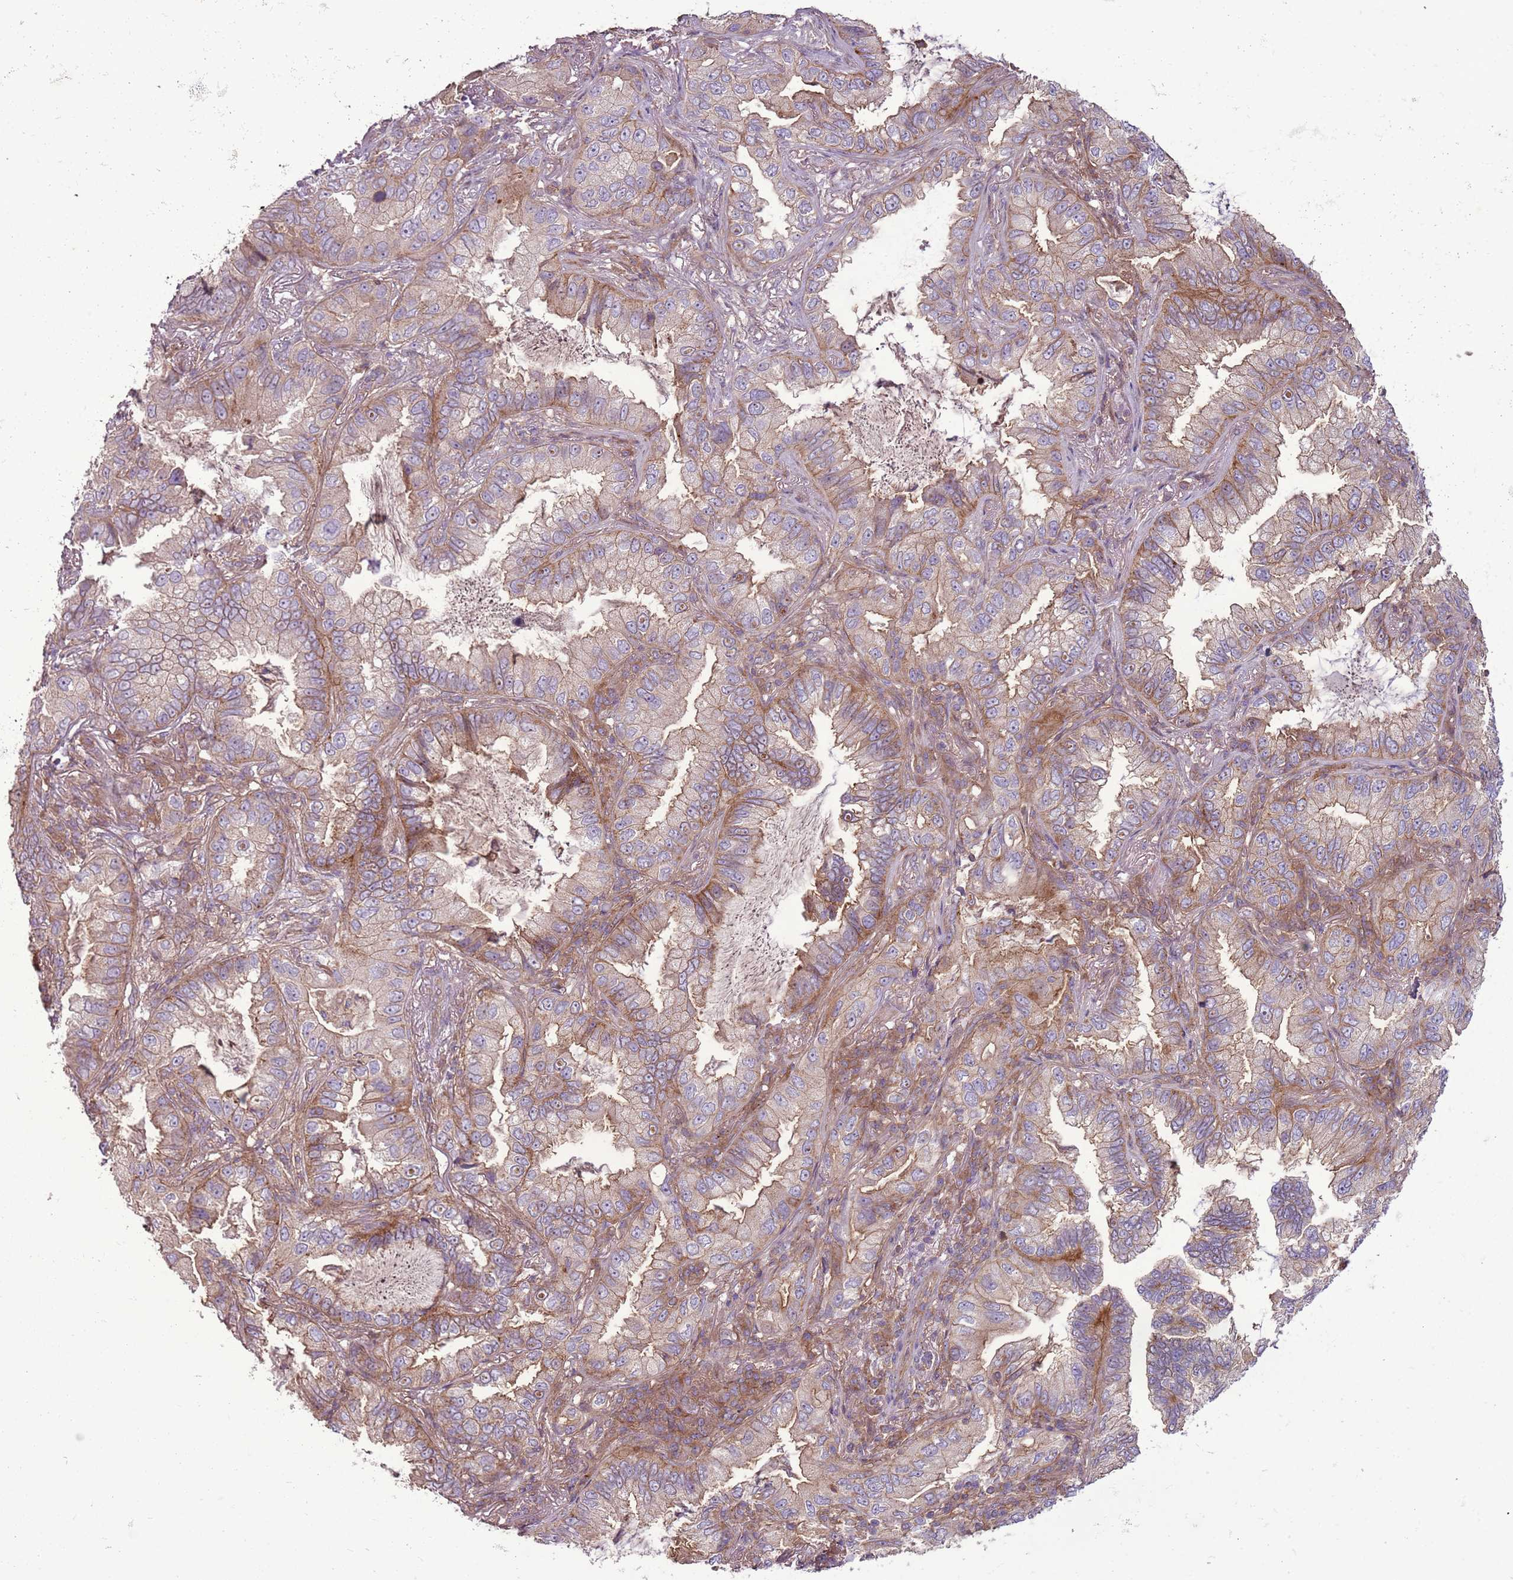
{"staining": {"intensity": "weak", "quantity": ">75%", "location": "cytoplasmic/membranous"}, "tissue": "lung cancer", "cell_type": "Tumor cells", "image_type": "cancer", "snomed": [{"axis": "morphology", "description": "Adenocarcinoma, NOS"}, {"axis": "topography", "description": "Lung"}], "caption": "About >75% of tumor cells in human lung adenocarcinoma demonstrate weak cytoplasmic/membranous protein staining as visualized by brown immunohistochemical staining.", "gene": "ANKRD24", "patient": {"sex": "female", "age": 69}}